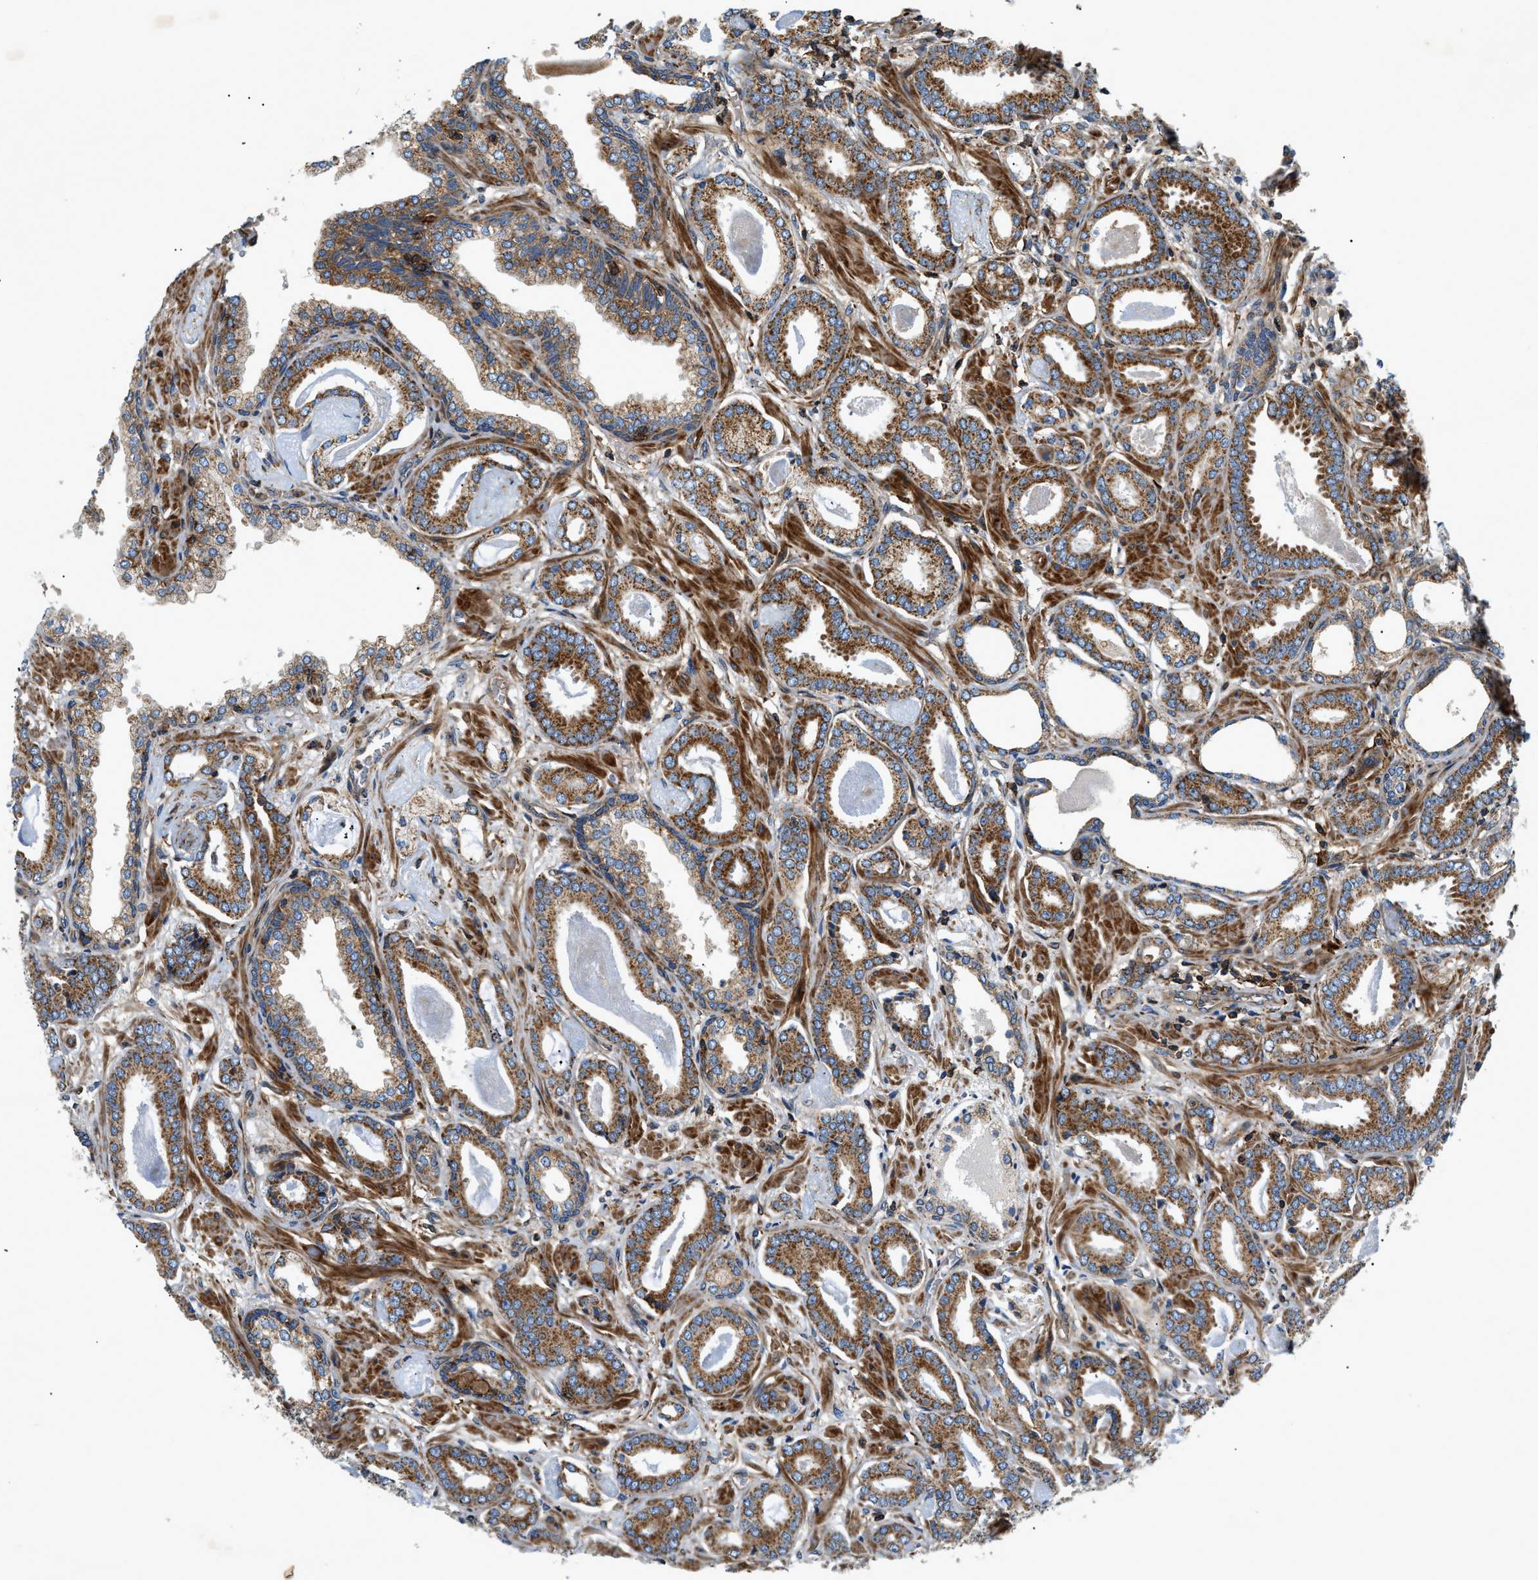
{"staining": {"intensity": "moderate", "quantity": ">75%", "location": "cytoplasmic/membranous"}, "tissue": "prostate cancer", "cell_type": "Tumor cells", "image_type": "cancer", "snomed": [{"axis": "morphology", "description": "Adenocarcinoma, Low grade"}, {"axis": "topography", "description": "Prostate"}], "caption": "The histopathology image shows a brown stain indicating the presence of a protein in the cytoplasmic/membranous of tumor cells in prostate adenocarcinoma (low-grade).", "gene": "DHODH", "patient": {"sex": "male", "age": 53}}